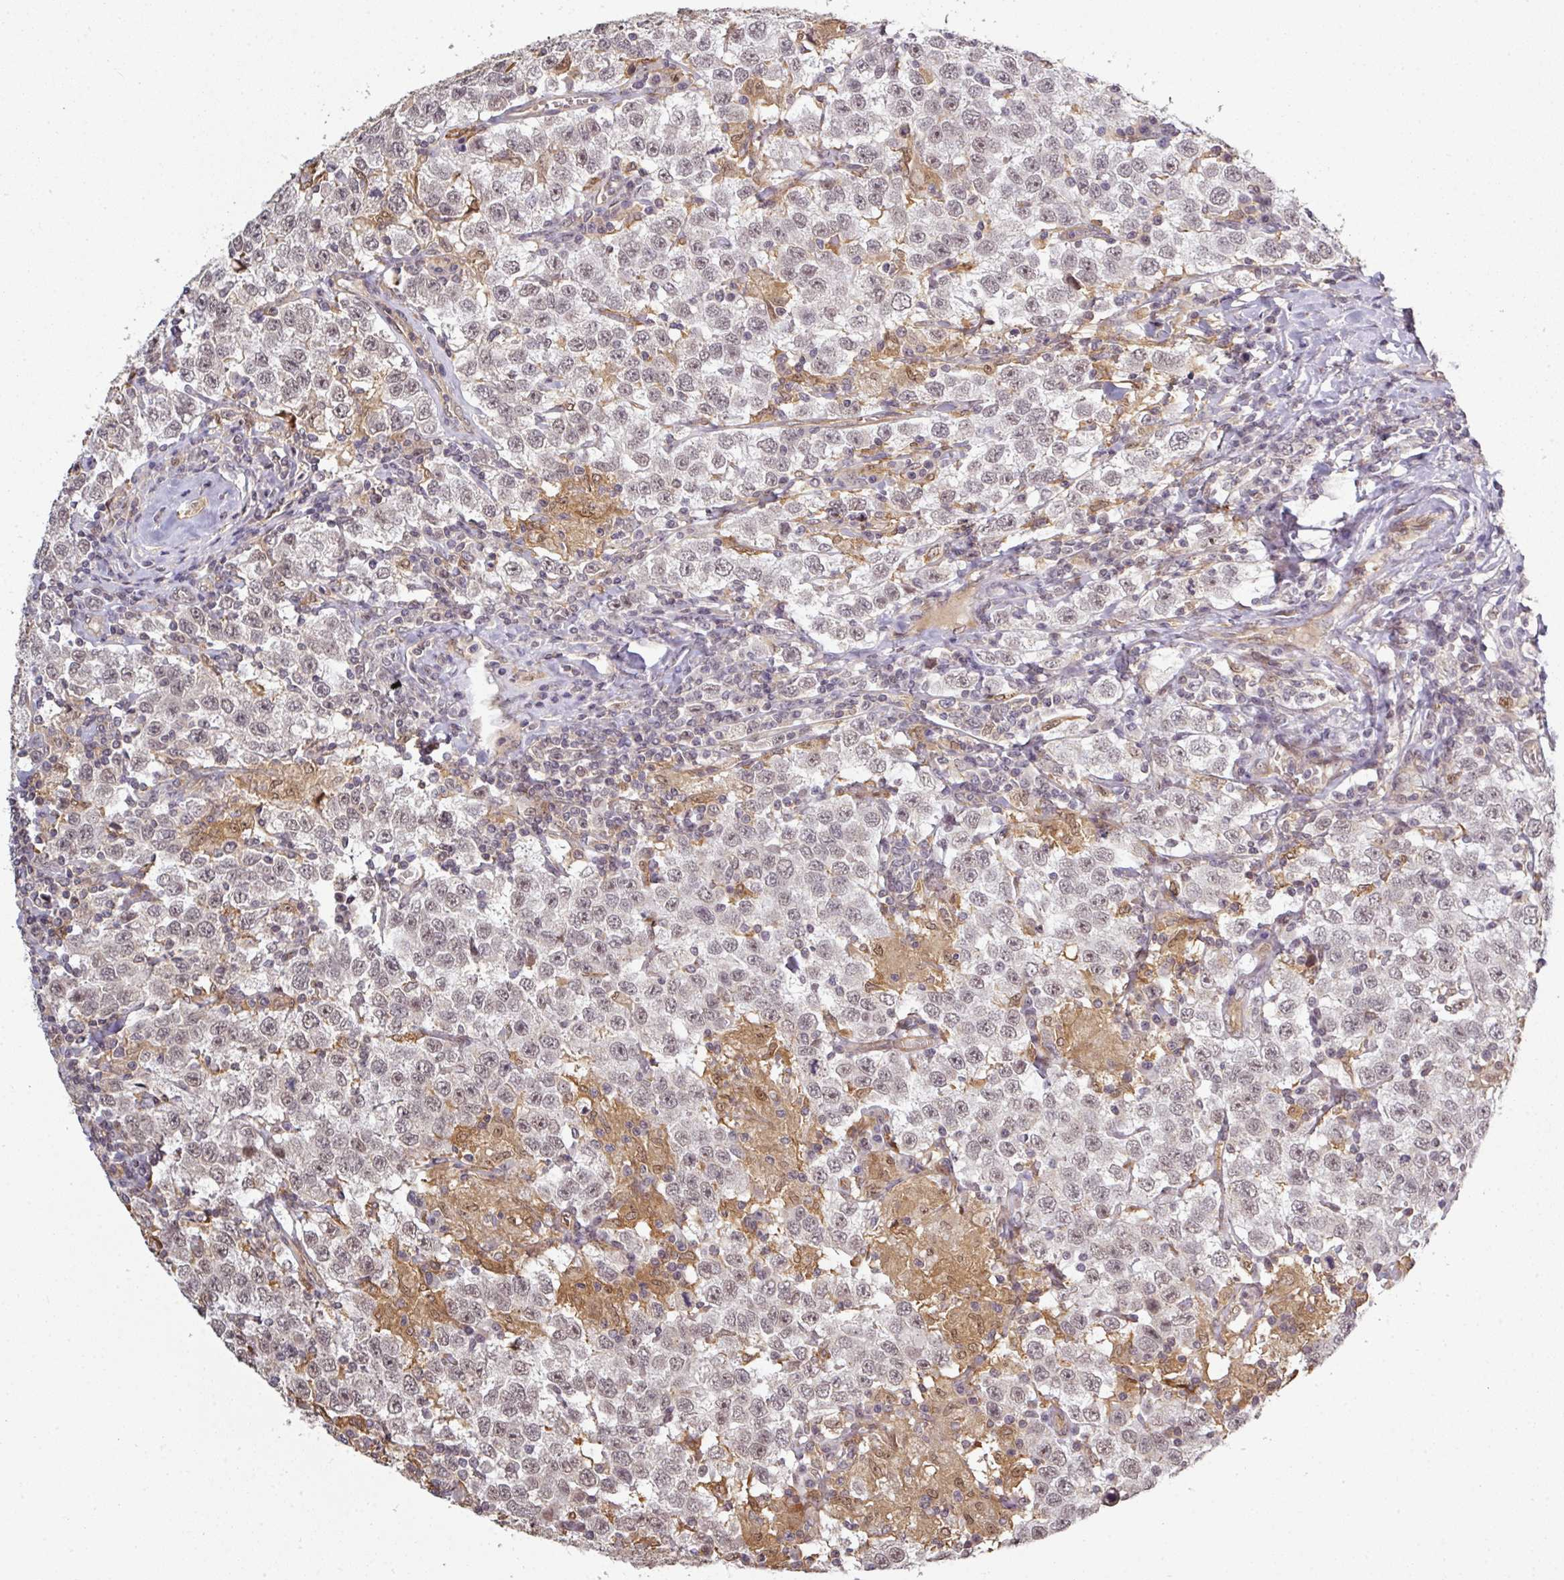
{"staining": {"intensity": "weak", "quantity": "<25%", "location": "nuclear"}, "tissue": "testis cancer", "cell_type": "Tumor cells", "image_type": "cancer", "snomed": [{"axis": "morphology", "description": "Seminoma, NOS"}, {"axis": "topography", "description": "Testis"}], "caption": "A photomicrograph of seminoma (testis) stained for a protein shows no brown staining in tumor cells.", "gene": "GTF2H3", "patient": {"sex": "male", "age": 41}}